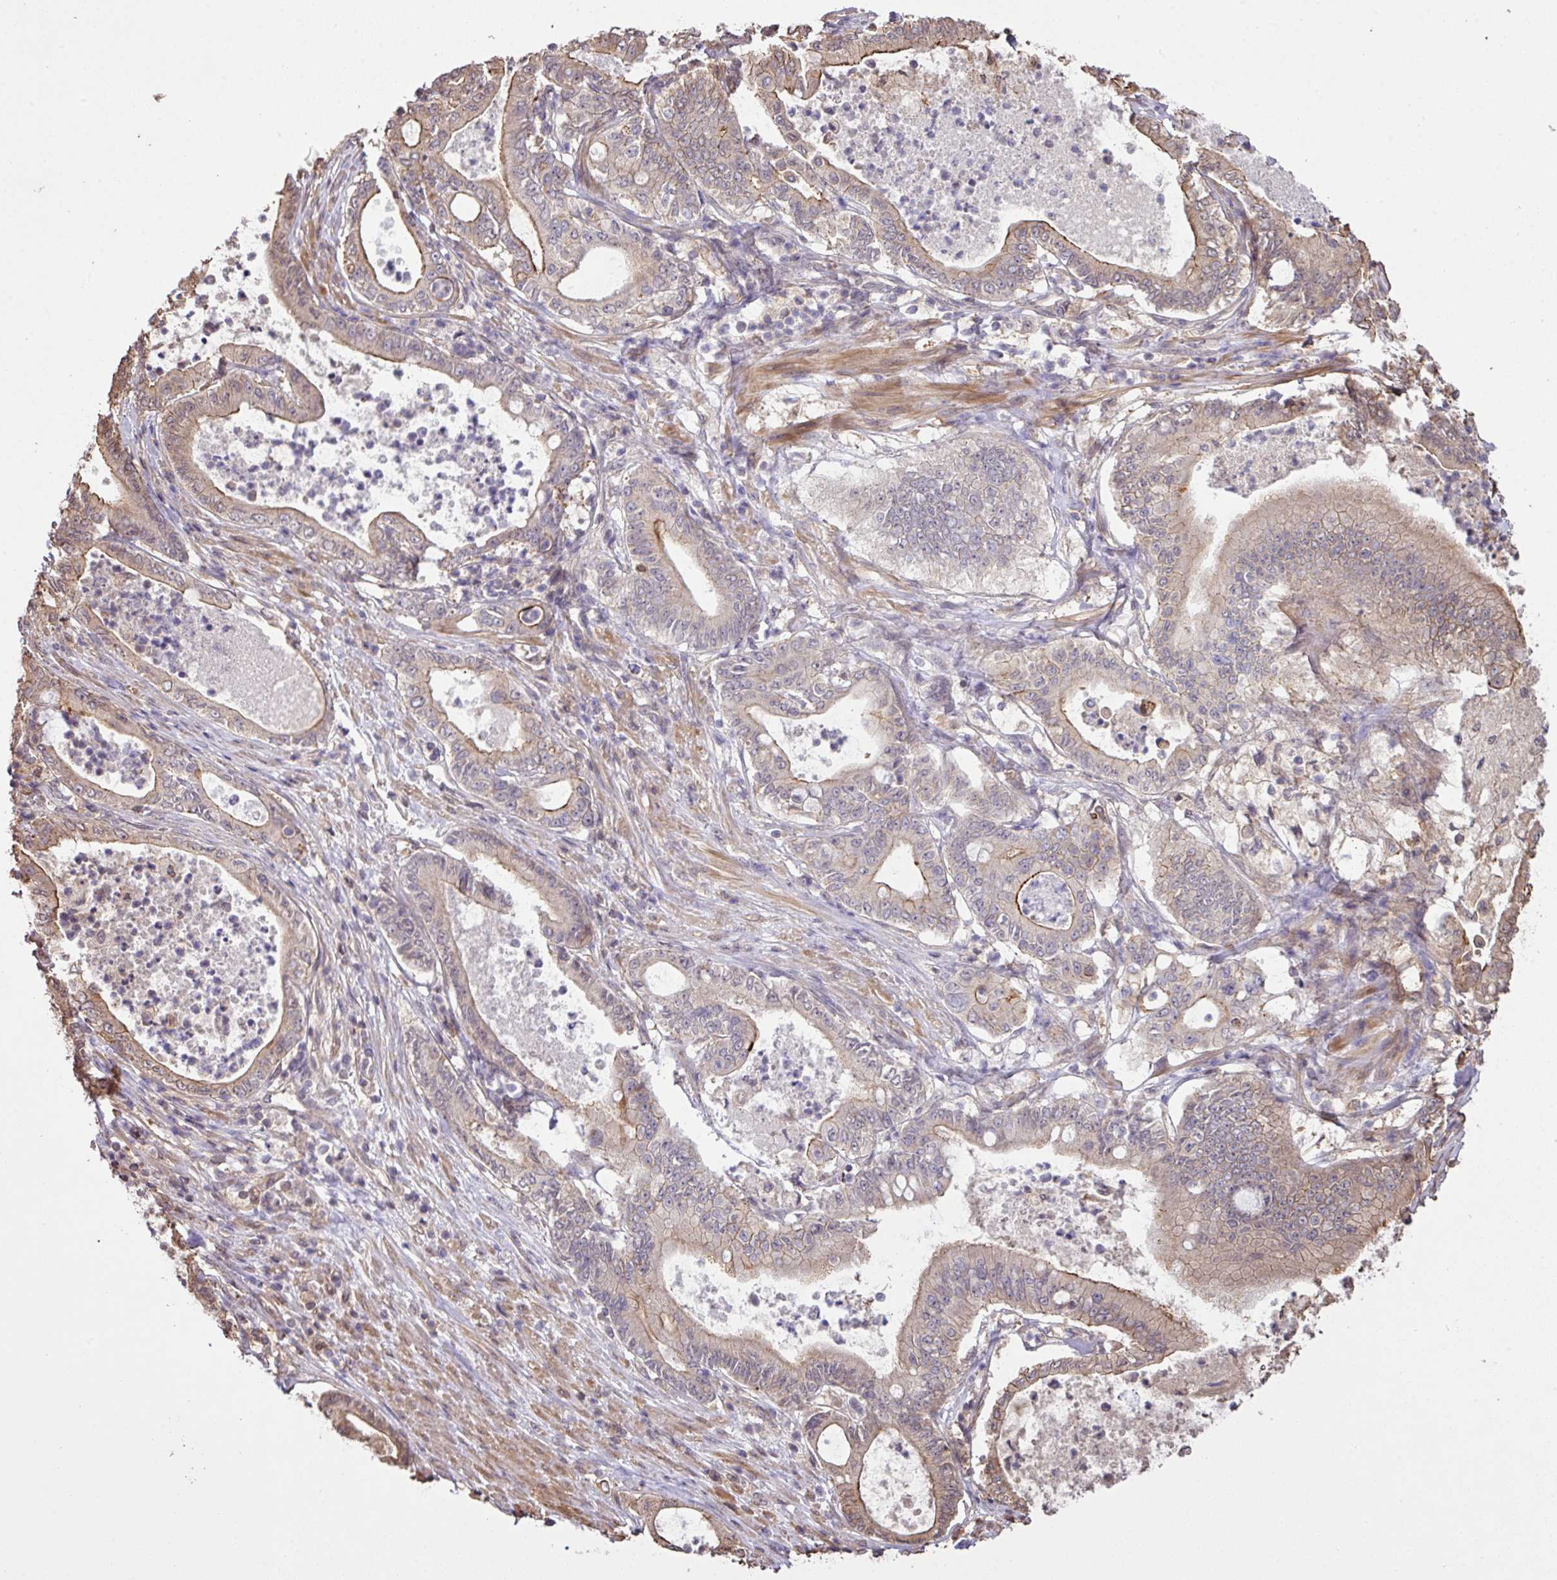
{"staining": {"intensity": "moderate", "quantity": "25%-75%", "location": "cytoplasmic/membranous"}, "tissue": "pancreatic cancer", "cell_type": "Tumor cells", "image_type": "cancer", "snomed": [{"axis": "morphology", "description": "Adenocarcinoma, NOS"}, {"axis": "topography", "description": "Pancreas"}], "caption": "Approximately 25%-75% of tumor cells in adenocarcinoma (pancreatic) reveal moderate cytoplasmic/membranous protein expression as visualized by brown immunohistochemical staining.", "gene": "ARPIN", "patient": {"sex": "male", "age": 71}}